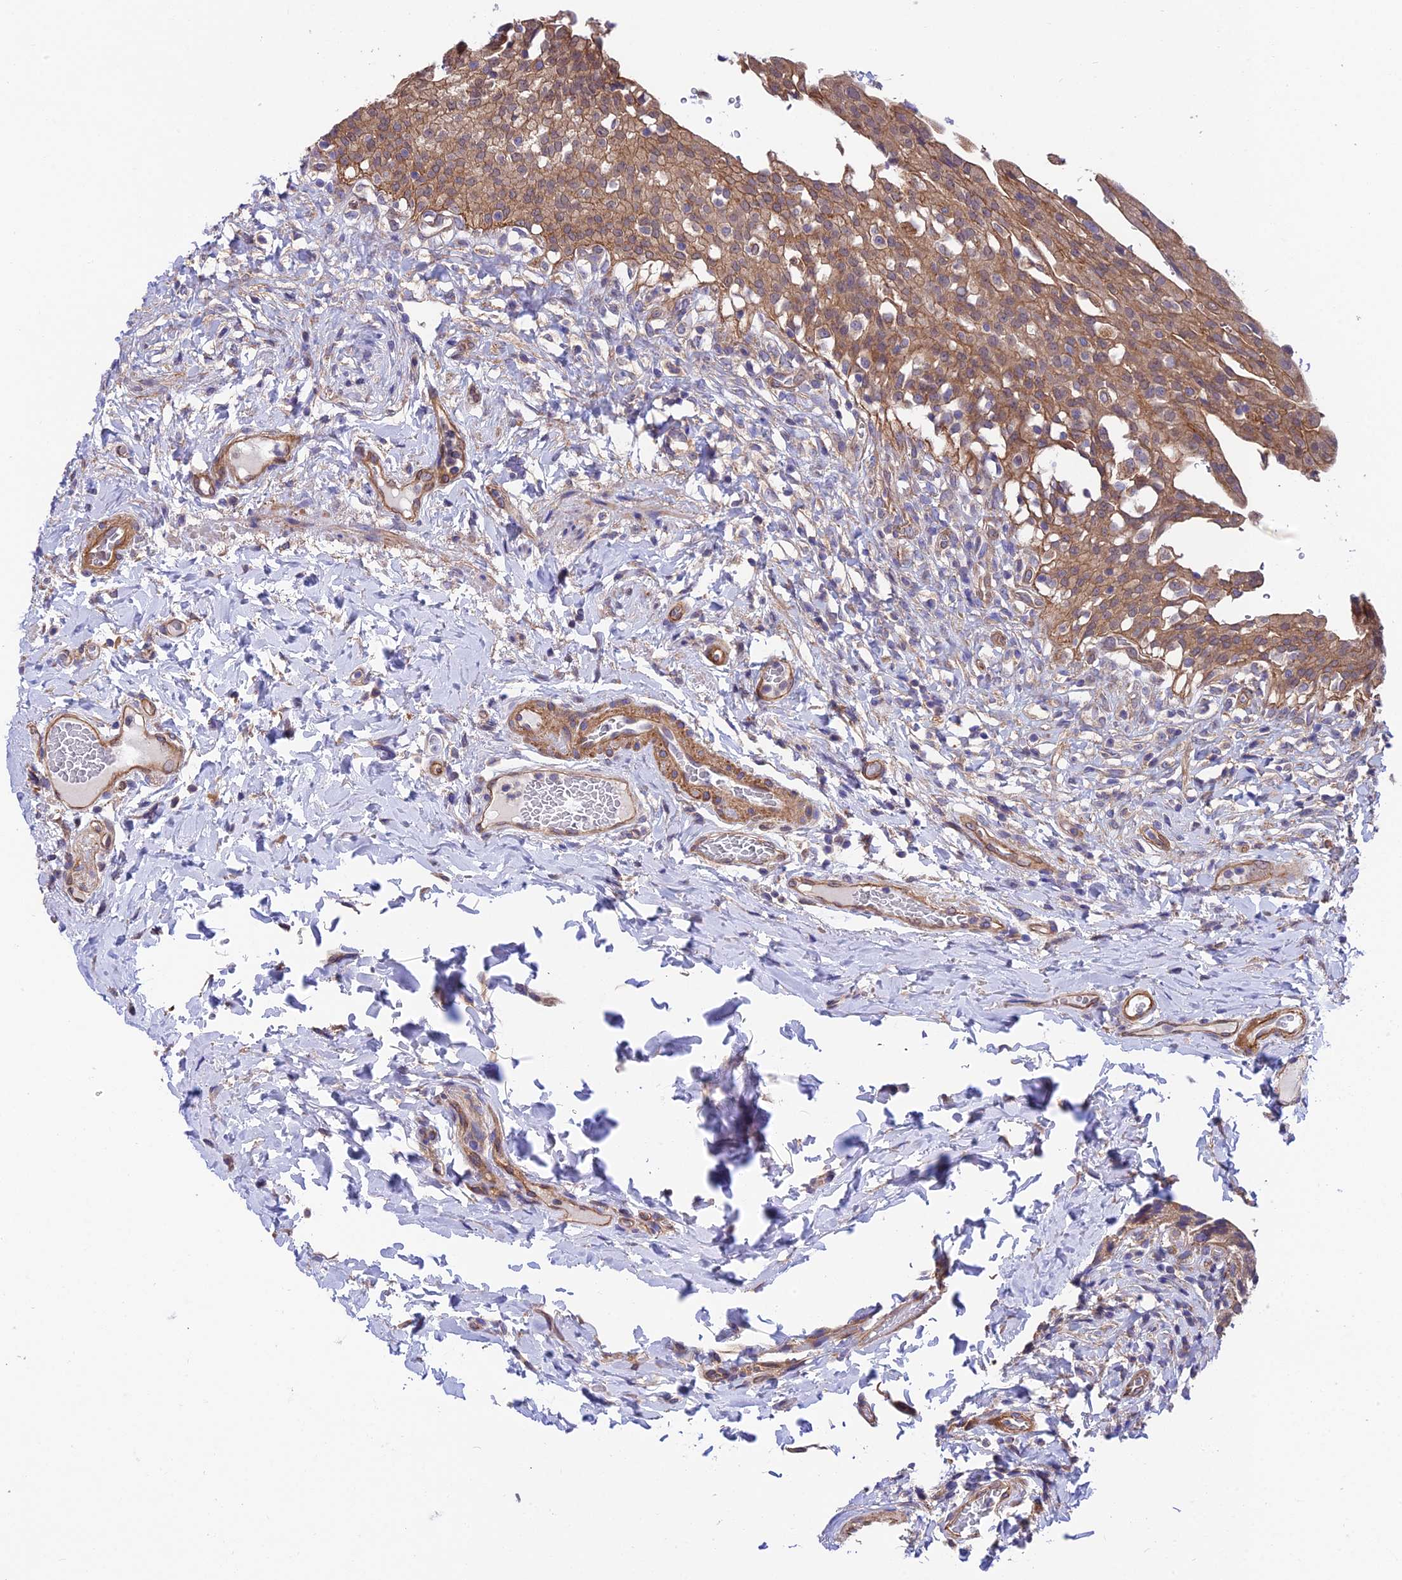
{"staining": {"intensity": "moderate", "quantity": ">75%", "location": "cytoplasmic/membranous"}, "tissue": "urinary bladder", "cell_type": "Urothelial cells", "image_type": "normal", "snomed": [{"axis": "morphology", "description": "Normal tissue, NOS"}, {"axis": "morphology", "description": "Inflammation, NOS"}, {"axis": "topography", "description": "Urinary bladder"}], "caption": "The histopathology image displays immunohistochemical staining of normal urinary bladder. There is moderate cytoplasmic/membranous expression is present in approximately >75% of urothelial cells. (DAB (3,3'-diaminobenzidine) IHC, brown staining for protein, blue staining for nuclei).", "gene": "QRFP", "patient": {"sex": "male", "age": 64}}